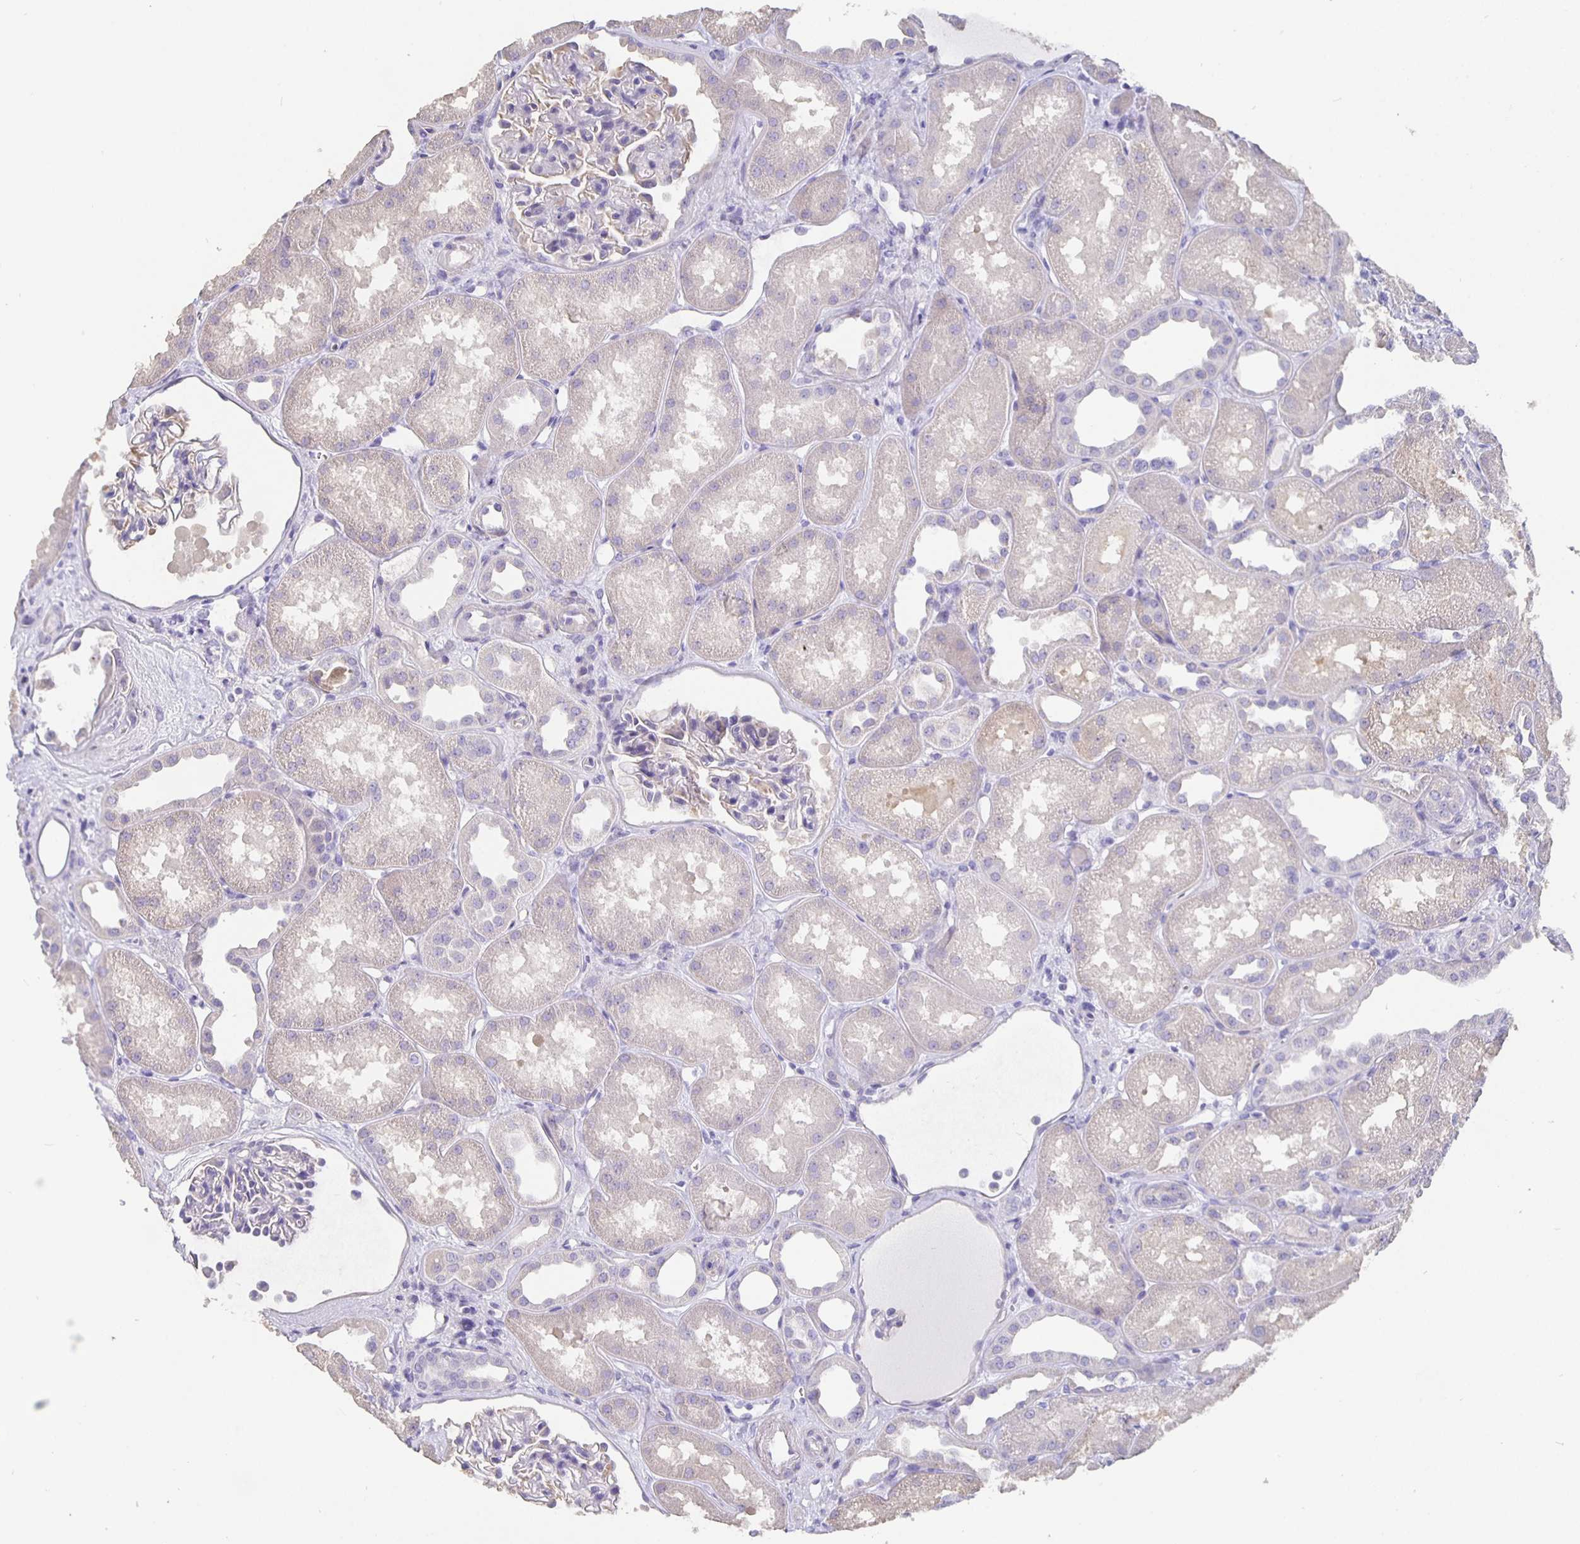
{"staining": {"intensity": "negative", "quantity": "none", "location": "none"}, "tissue": "kidney", "cell_type": "Cells in glomeruli", "image_type": "normal", "snomed": [{"axis": "morphology", "description": "Normal tissue, NOS"}, {"axis": "topography", "description": "Kidney"}], "caption": "Immunohistochemistry (IHC) photomicrograph of unremarkable kidney: kidney stained with DAB exhibits no significant protein positivity in cells in glomeruli.", "gene": "CFAP74", "patient": {"sex": "male", "age": 61}}